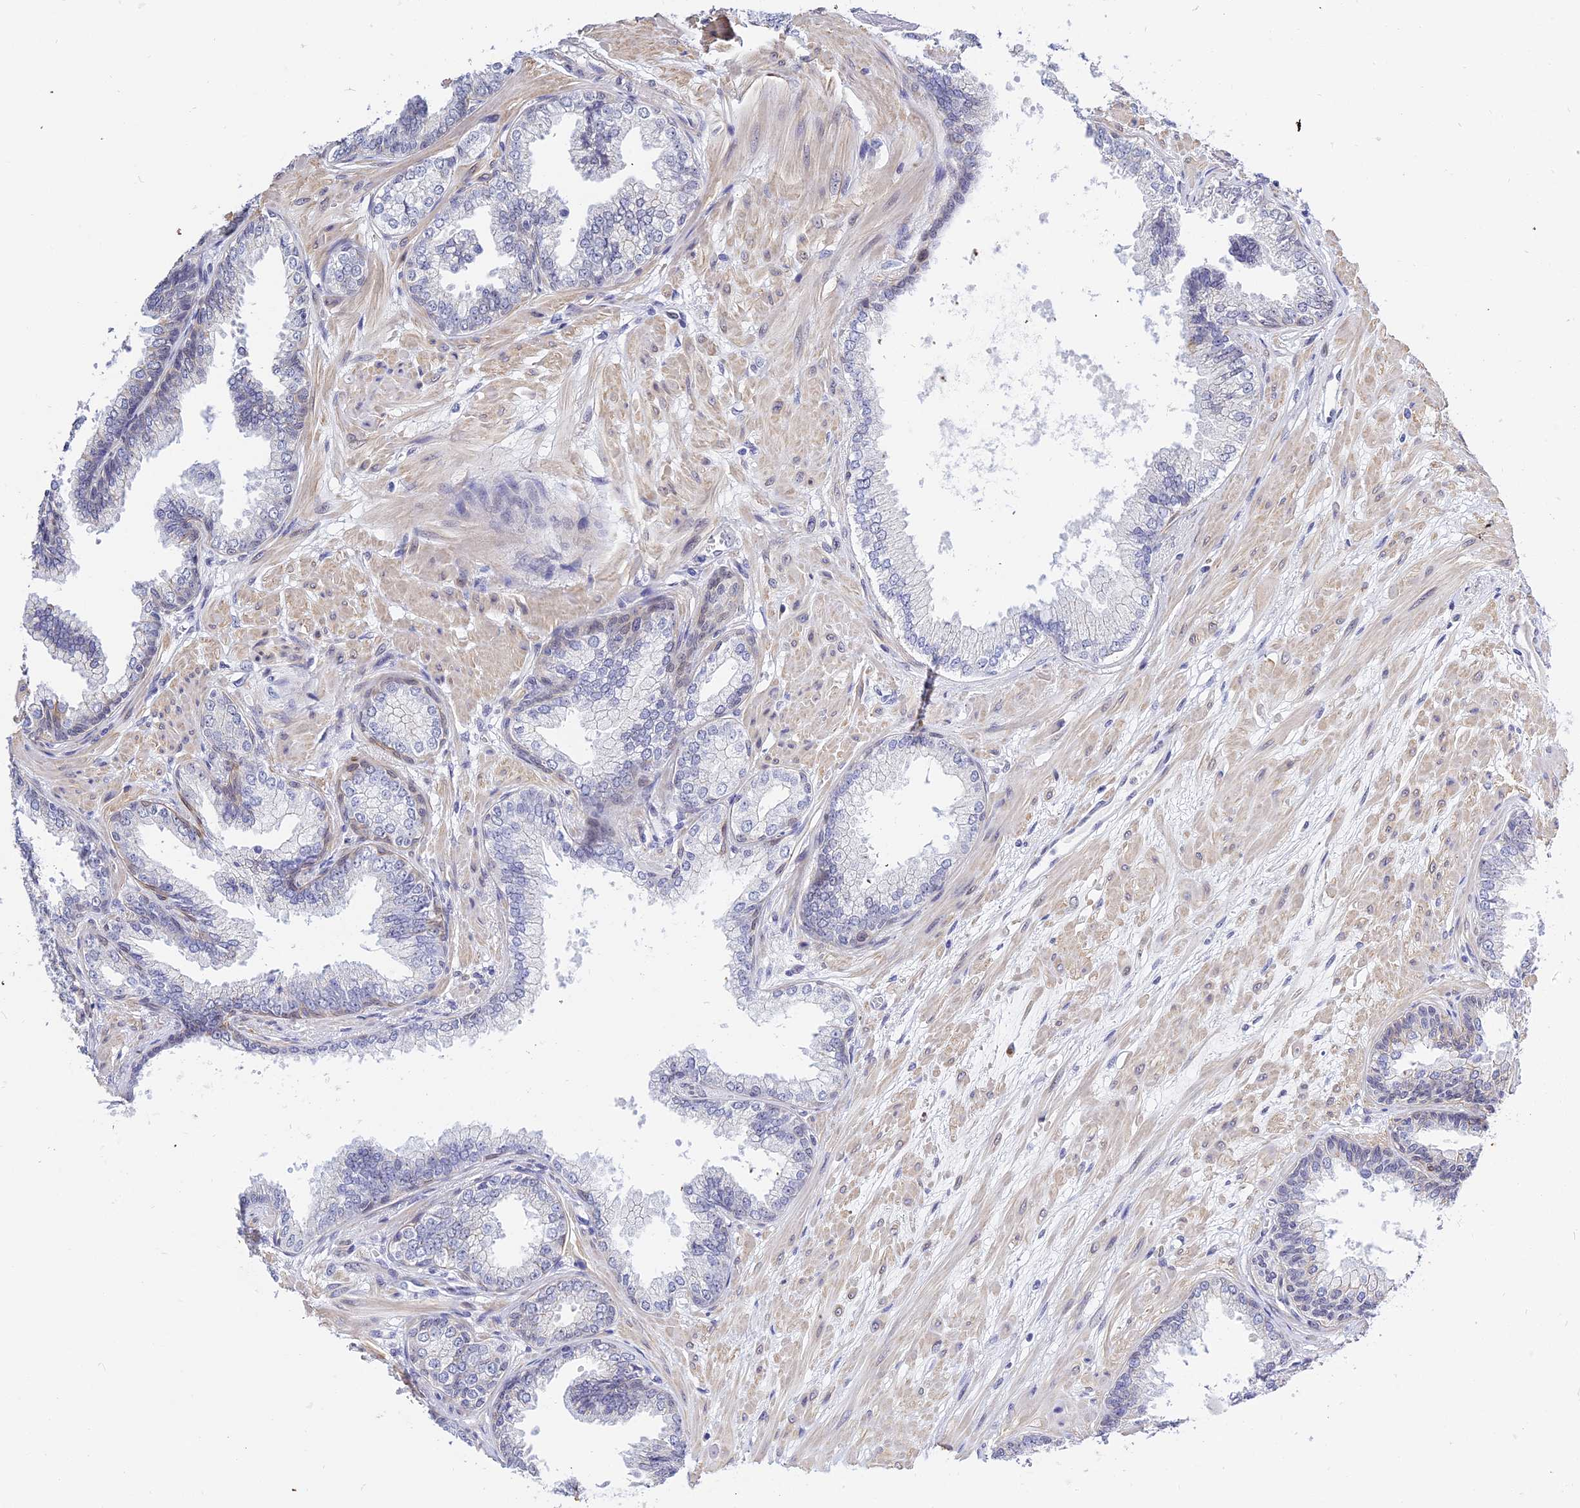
{"staining": {"intensity": "negative", "quantity": "none", "location": "none"}, "tissue": "prostate cancer", "cell_type": "Tumor cells", "image_type": "cancer", "snomed": [{"axis": "morphology", "description": "Adenocarcinoma, Low grade"}, {"axis": "topography", "description": "Prostate"}], "caption": "Protein analysis of prostate cancer exhibits no significant positivity in tumor cells.", "gene": "ZNF628", "patient": {"sex": "male", "age": 64}}